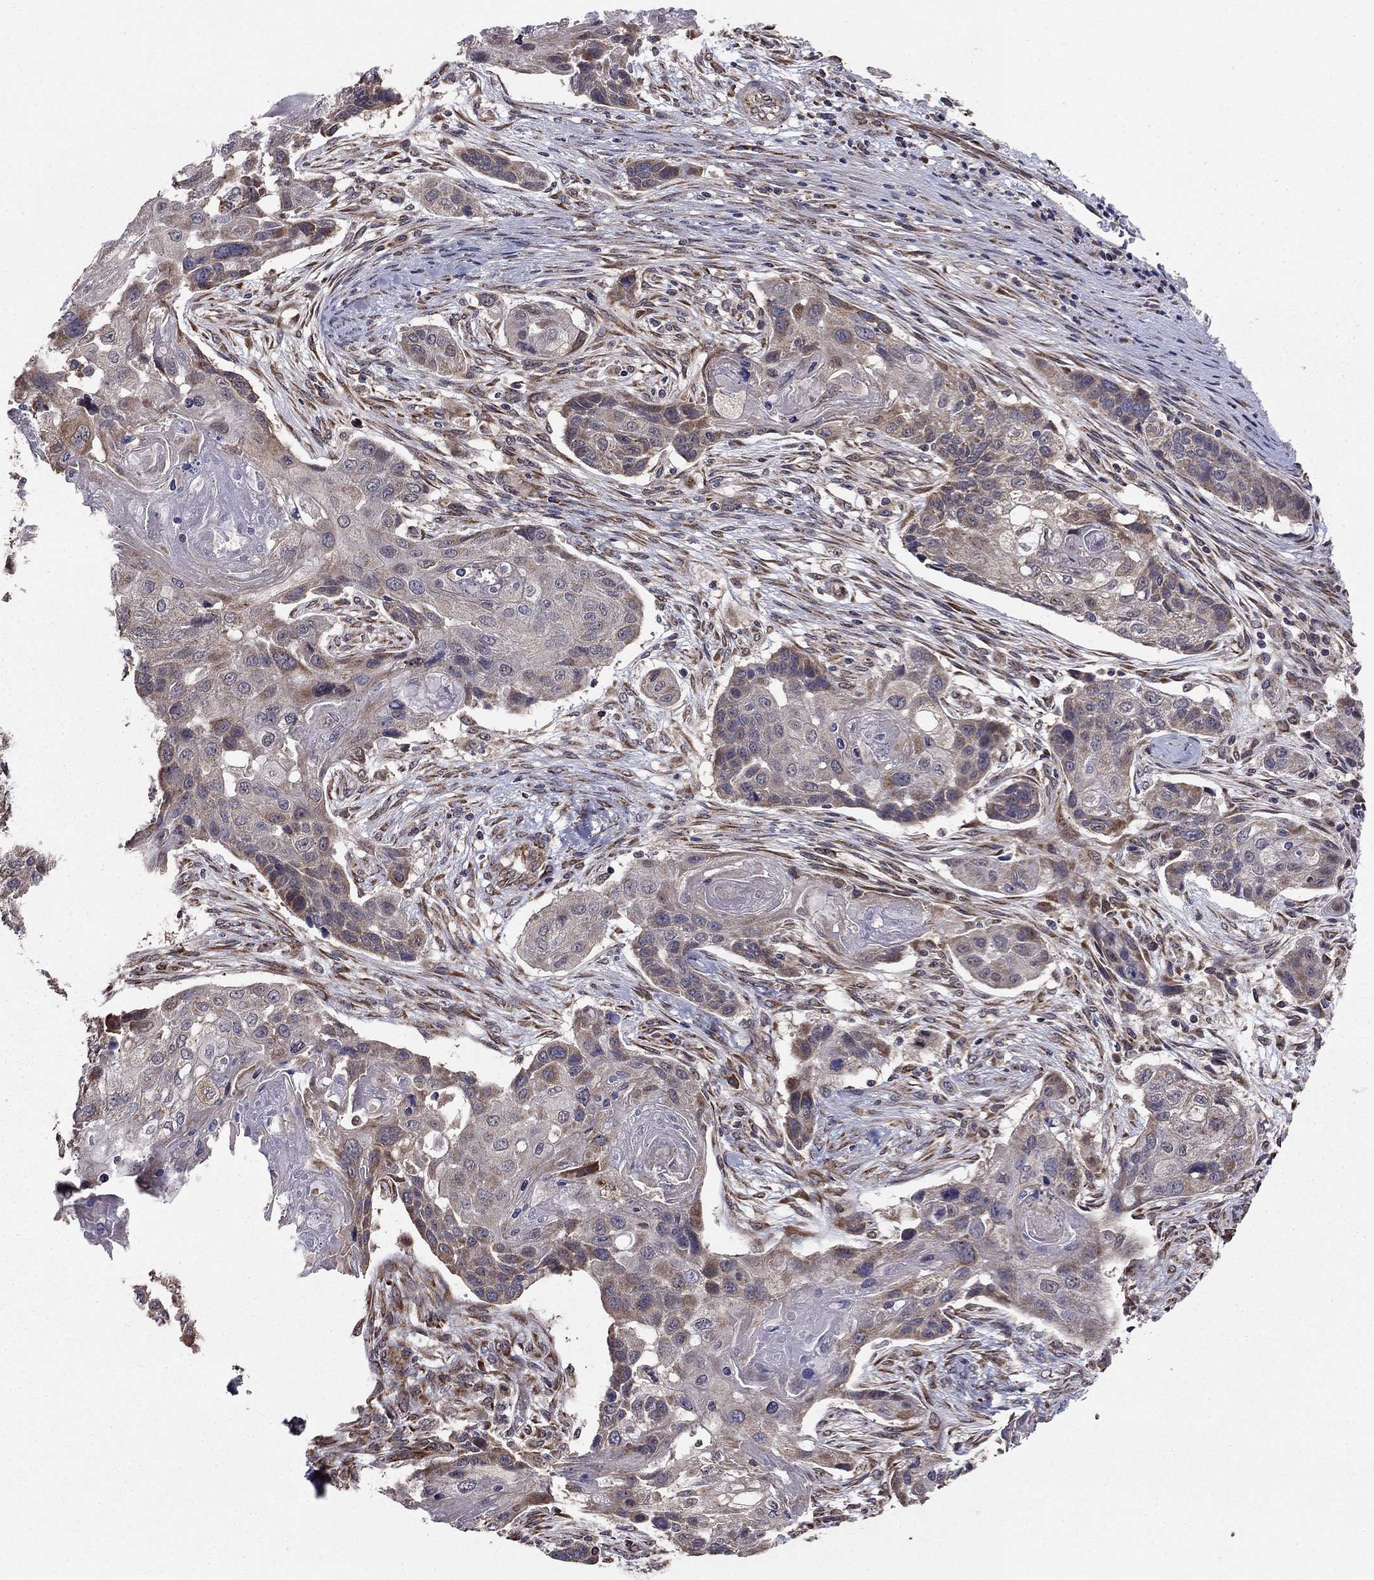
{"staining": {"intensity": "weak", "quantity": "25%-75%", "location": "cytoplasmic/membranous"}, "tissue": "lung cancer", "cell_type": "Tumor cells", "image_type": "cancer", "snomed": [{"axis": "morphology", "description": "Normal tissue, NOS"}, {"axis": "morphology", "description": "Squamous cell carcinoma, NOS"}, {"axis": "topography", "description": "Bronchus"}, {"axis": "topography", "description": "Lung"}], "caption": "This photomicrograph displays squamous cell carcinoma (lung) stained with IHC to label a protein in brown. The cytoplasmic/membranous of tumor cells show weak positivity for the protein. Nuclei are counter-stained blue.", "gene": "NKIRAS1", "patient": {"sex": "male", "age": 69}}